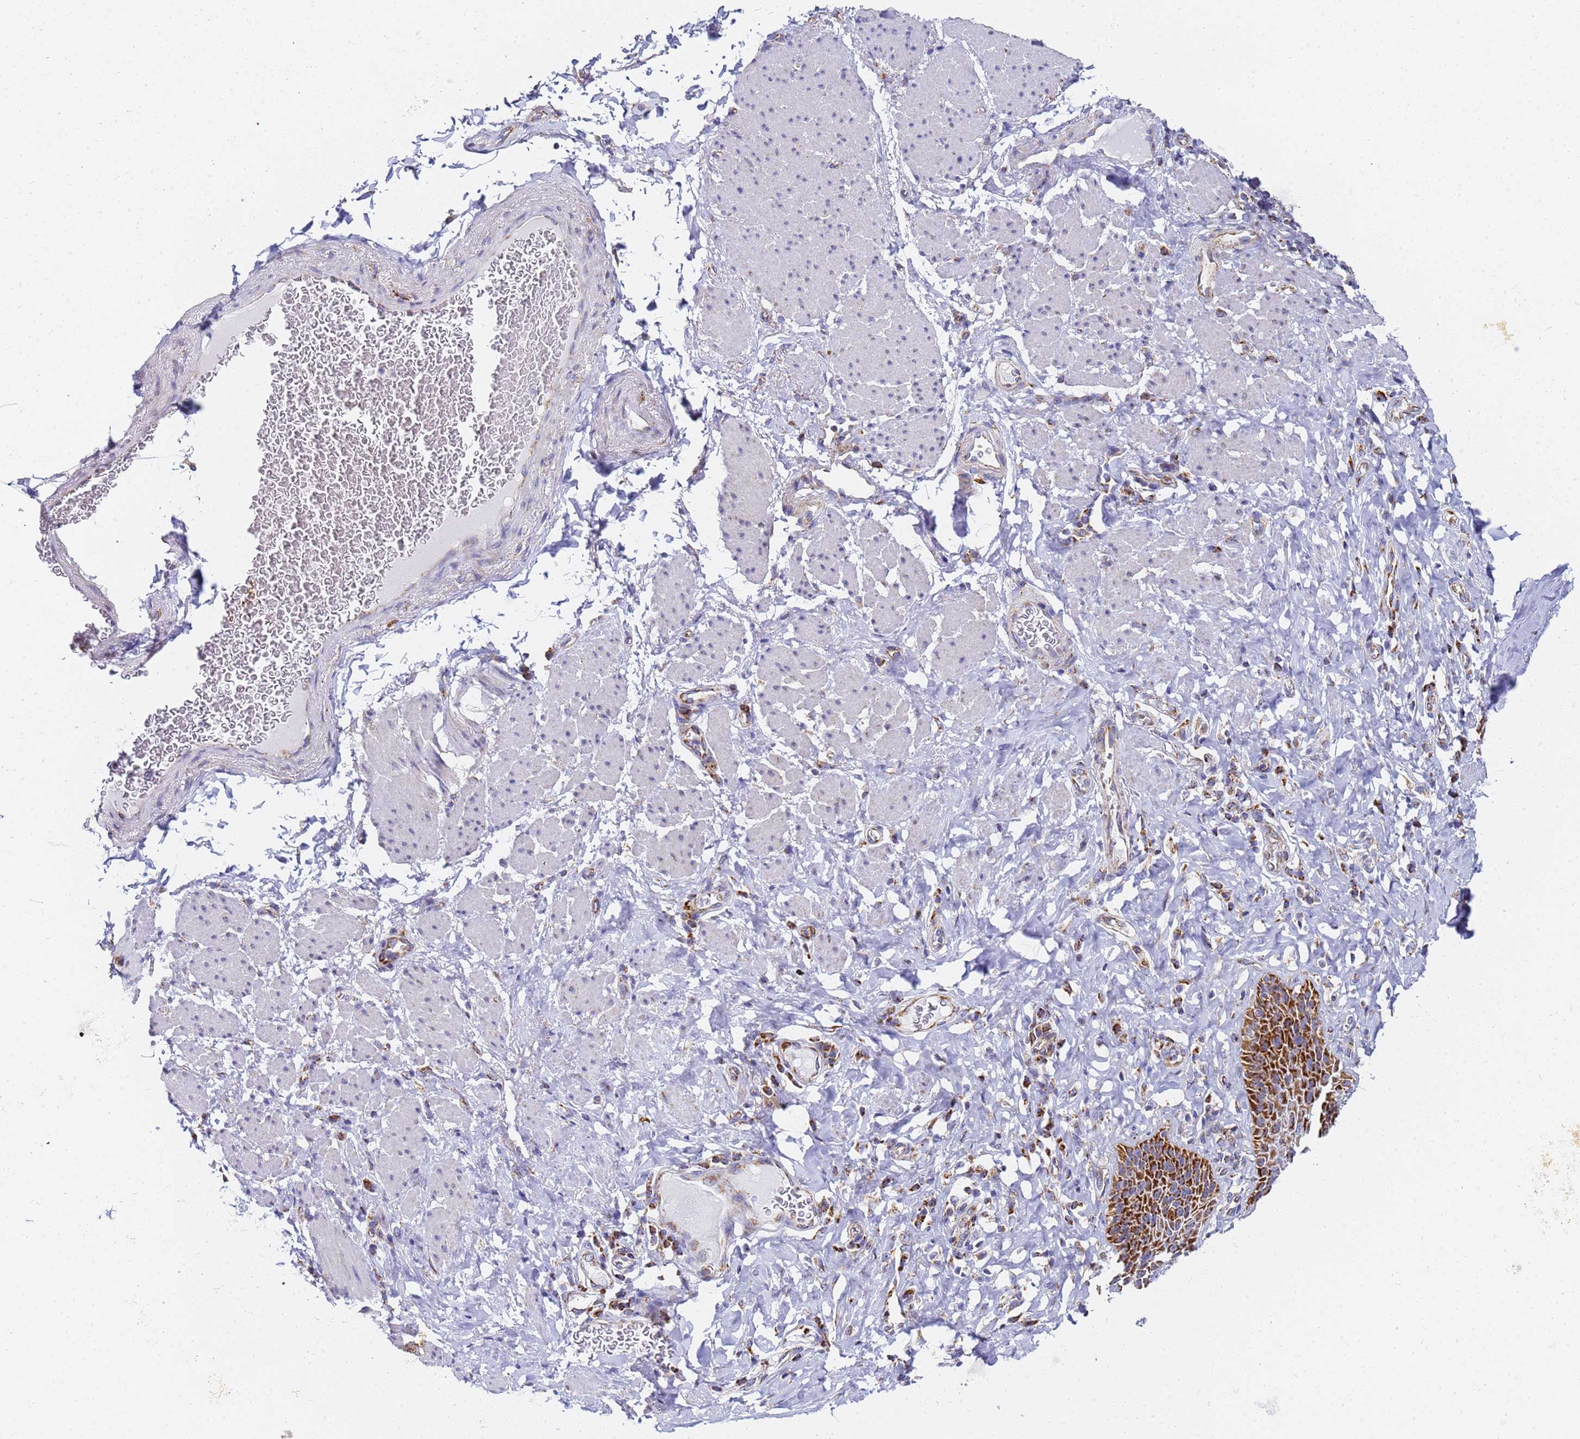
{"staining": {"intensity": "strong", "quantity": "25%-75%", "location": "cytoplasmic/membranous"}, "tissue": "esophagus", "cell_type": "Squamous epithelial cells", "image_type": "normal", "snomed": [{"axis": "morphology", "description": "Normal tissue, NOS"}, {"axis": "topography", "description": "Esophagus"}], "caption": "Squamous epithelial cells exhibit high levels of strong cytoplasmic/membranous staining in about 25%-75% of cells in benign human esophagus. (Stains: DAB (3,3'-diaminobenzidine) in brown, nuclei in blue, Microscopy: brightfield microscopy at high magnification).", "gene": "CNIH4", "patient": {"sex": "female", "age": 61}}